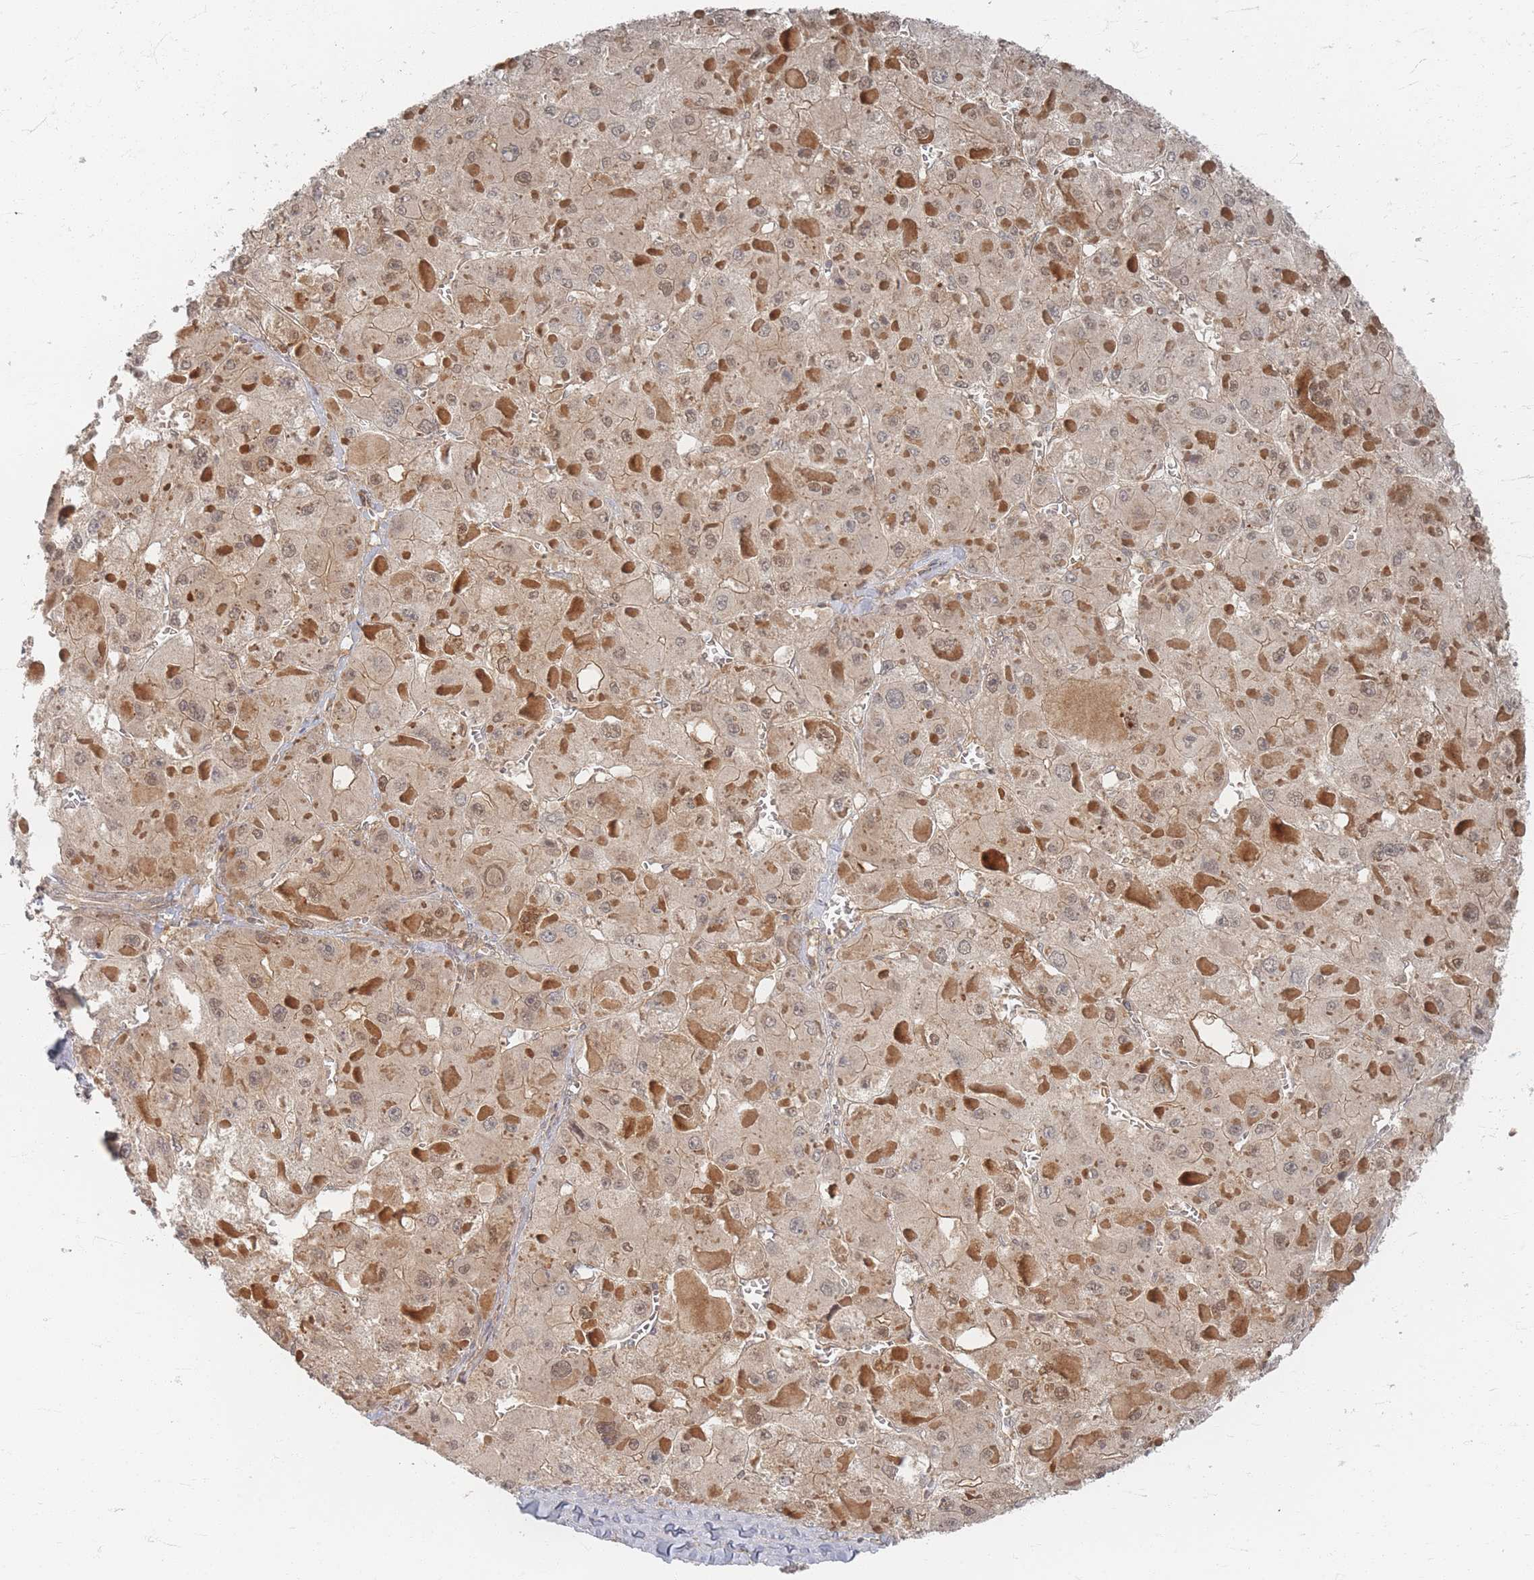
{"staining": {"intensity": "weak", "quantity": ">75%", "location": "nuclear"}, "tissue": "liver cancer", "cell_type": "Tumor cells", "image_type": "cancer", "snomed": [{"axis": "morphology", "description": "Carcinoma, Hepatocellular, NOS"}, {"axis": "topography", "description": "Liver"}], "caption": "Liver cancer tissue shows weak nuclear staining in about >75% of tumor cells (IHC, brightfield microscopy, high magnification).", "gene": "PSMD9", "patient": {"sex": "female", "age": 73}}